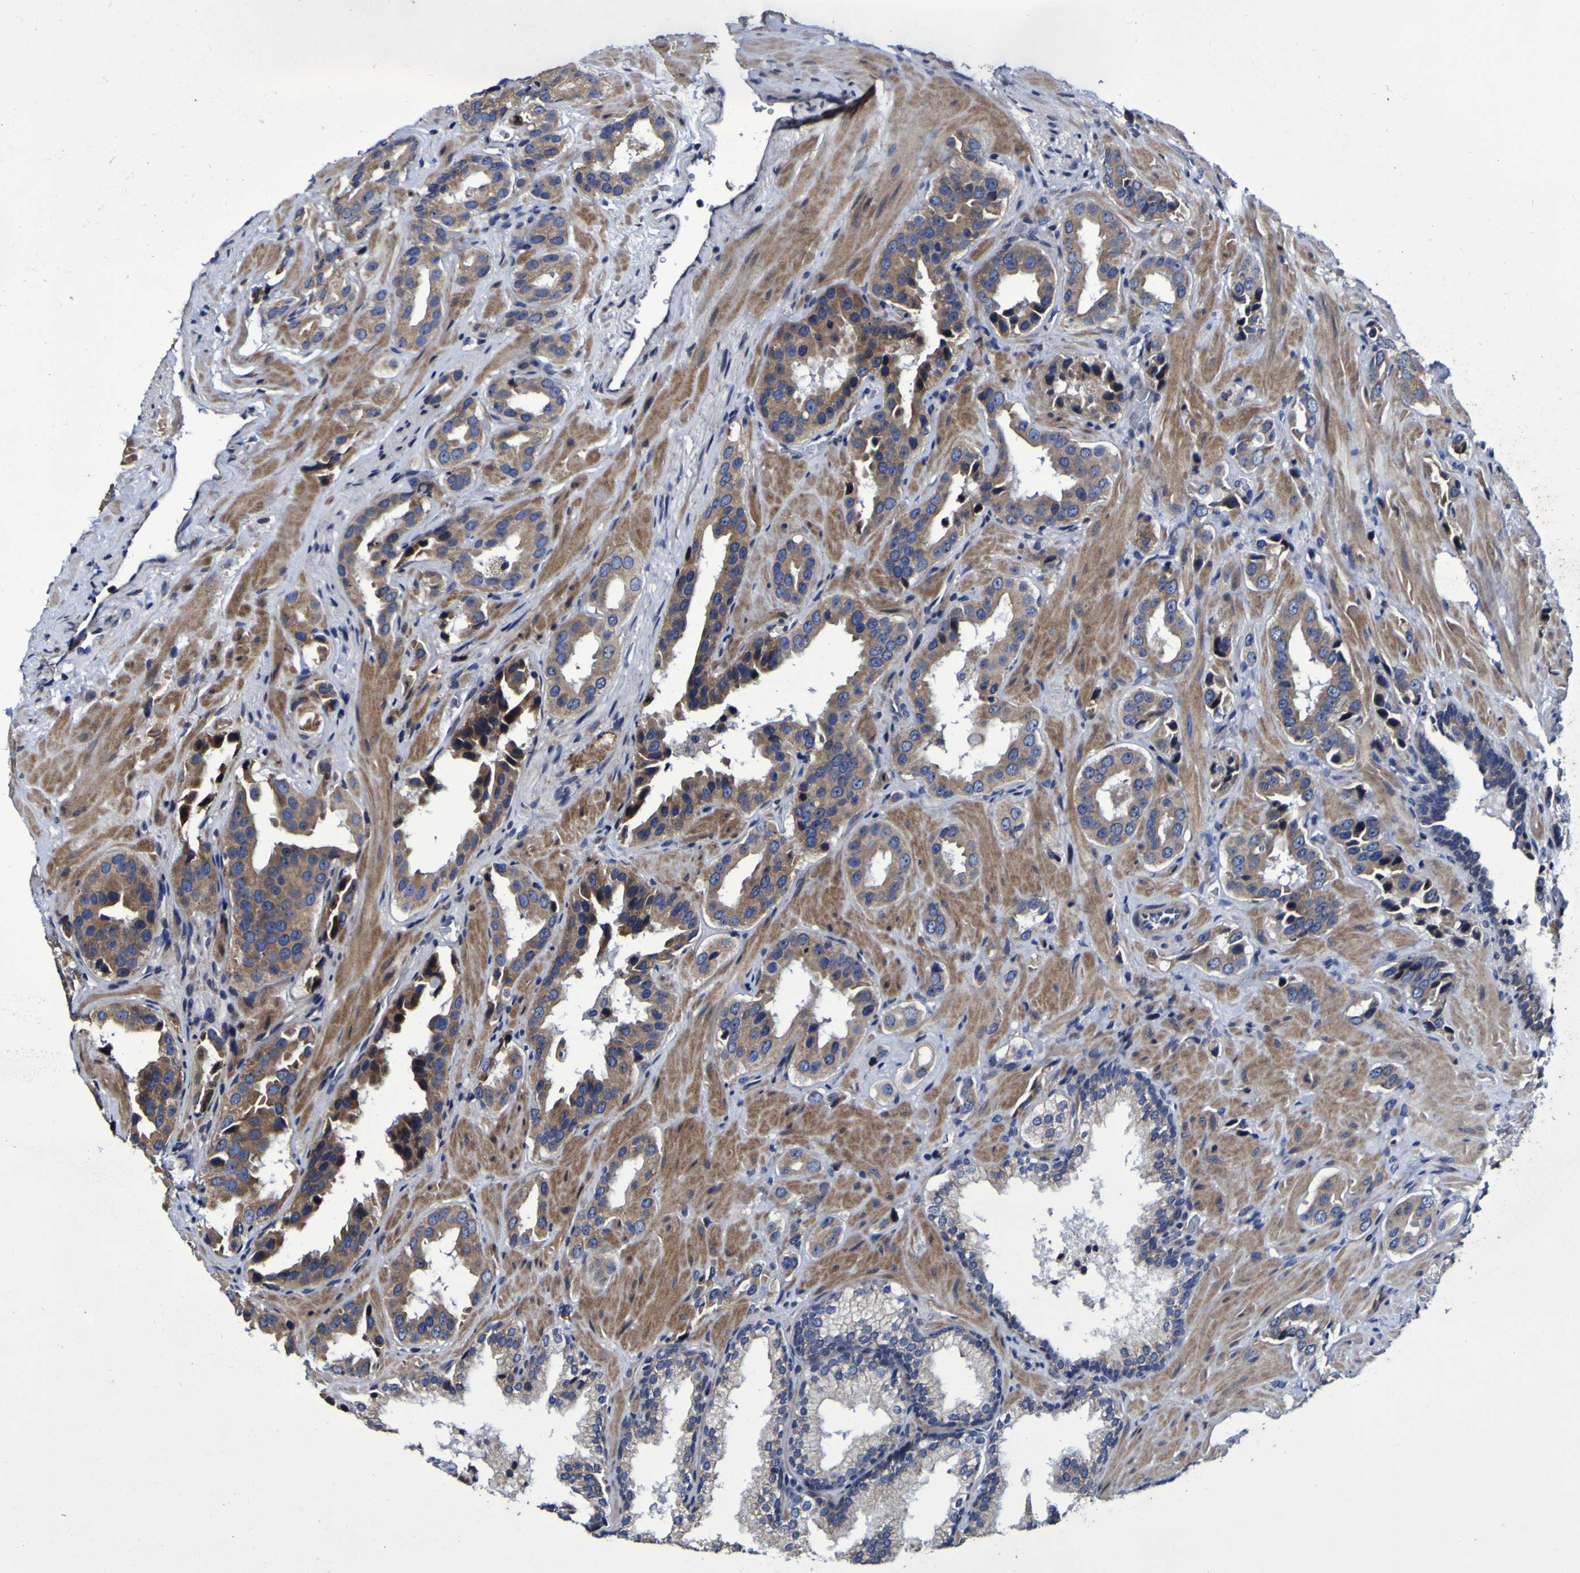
{"staining": {"intensity": "moderate", "quantity": ">75%", "location": "cytoplasmic/membranous"}, "tissue": "prostate cancer", "cell_type": "Tumor cells", "image_type": "cancer", "snomed": [{"axis": "morphology", "description": "Adenocarcinoma, High grade"}, {"axis": "topography", "description": "Prostate"}], "caption": "Protein analysis of prostate cancer tissue shows moderate cytoplasmic/membranous staining in about >75% of tumor cells.", "gene": "P3H1", "patient": {"sex": "male", "age": 64}}